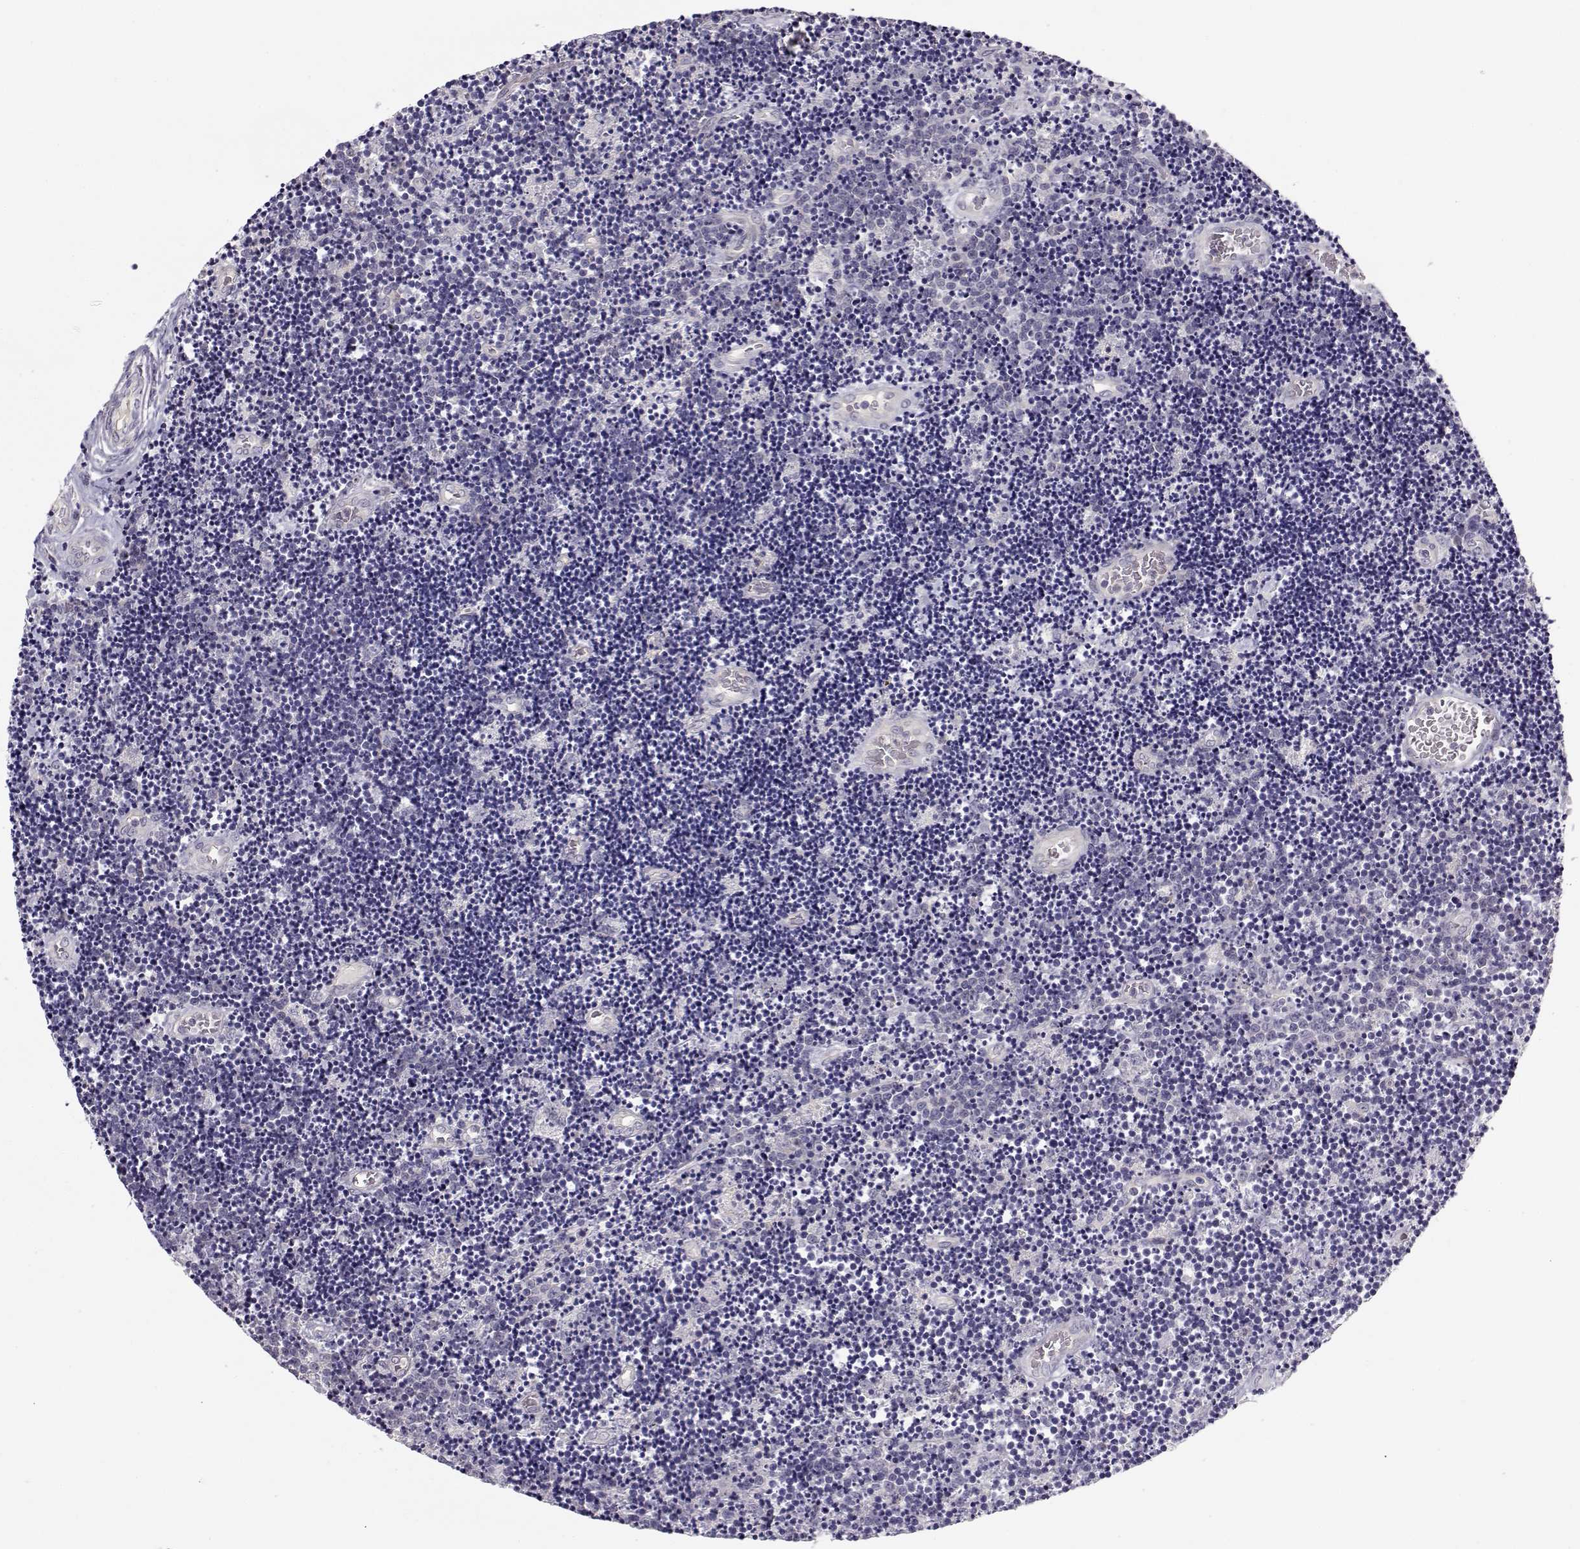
{"staining": {"intensity": "negative", "quantity": "none", "location": "none"}, "tissue": "lymphoma", "cell_type": "Tumor cells", "image_type": "cancer", "snomed": [{"axis": "morphology", "description": "Malignant lymphoma, non-Hodgkin's type, Low grade"}, {"axis": "topography", "description": "Brain"}], "caption": "Histopathology image shows no protein expression in tumor cells of malignant lymphoma, non-Hodgkin's type (low-grade) tissue.", "gene": "TMEM145", "patient": {"sex": "female", "age": 66}}